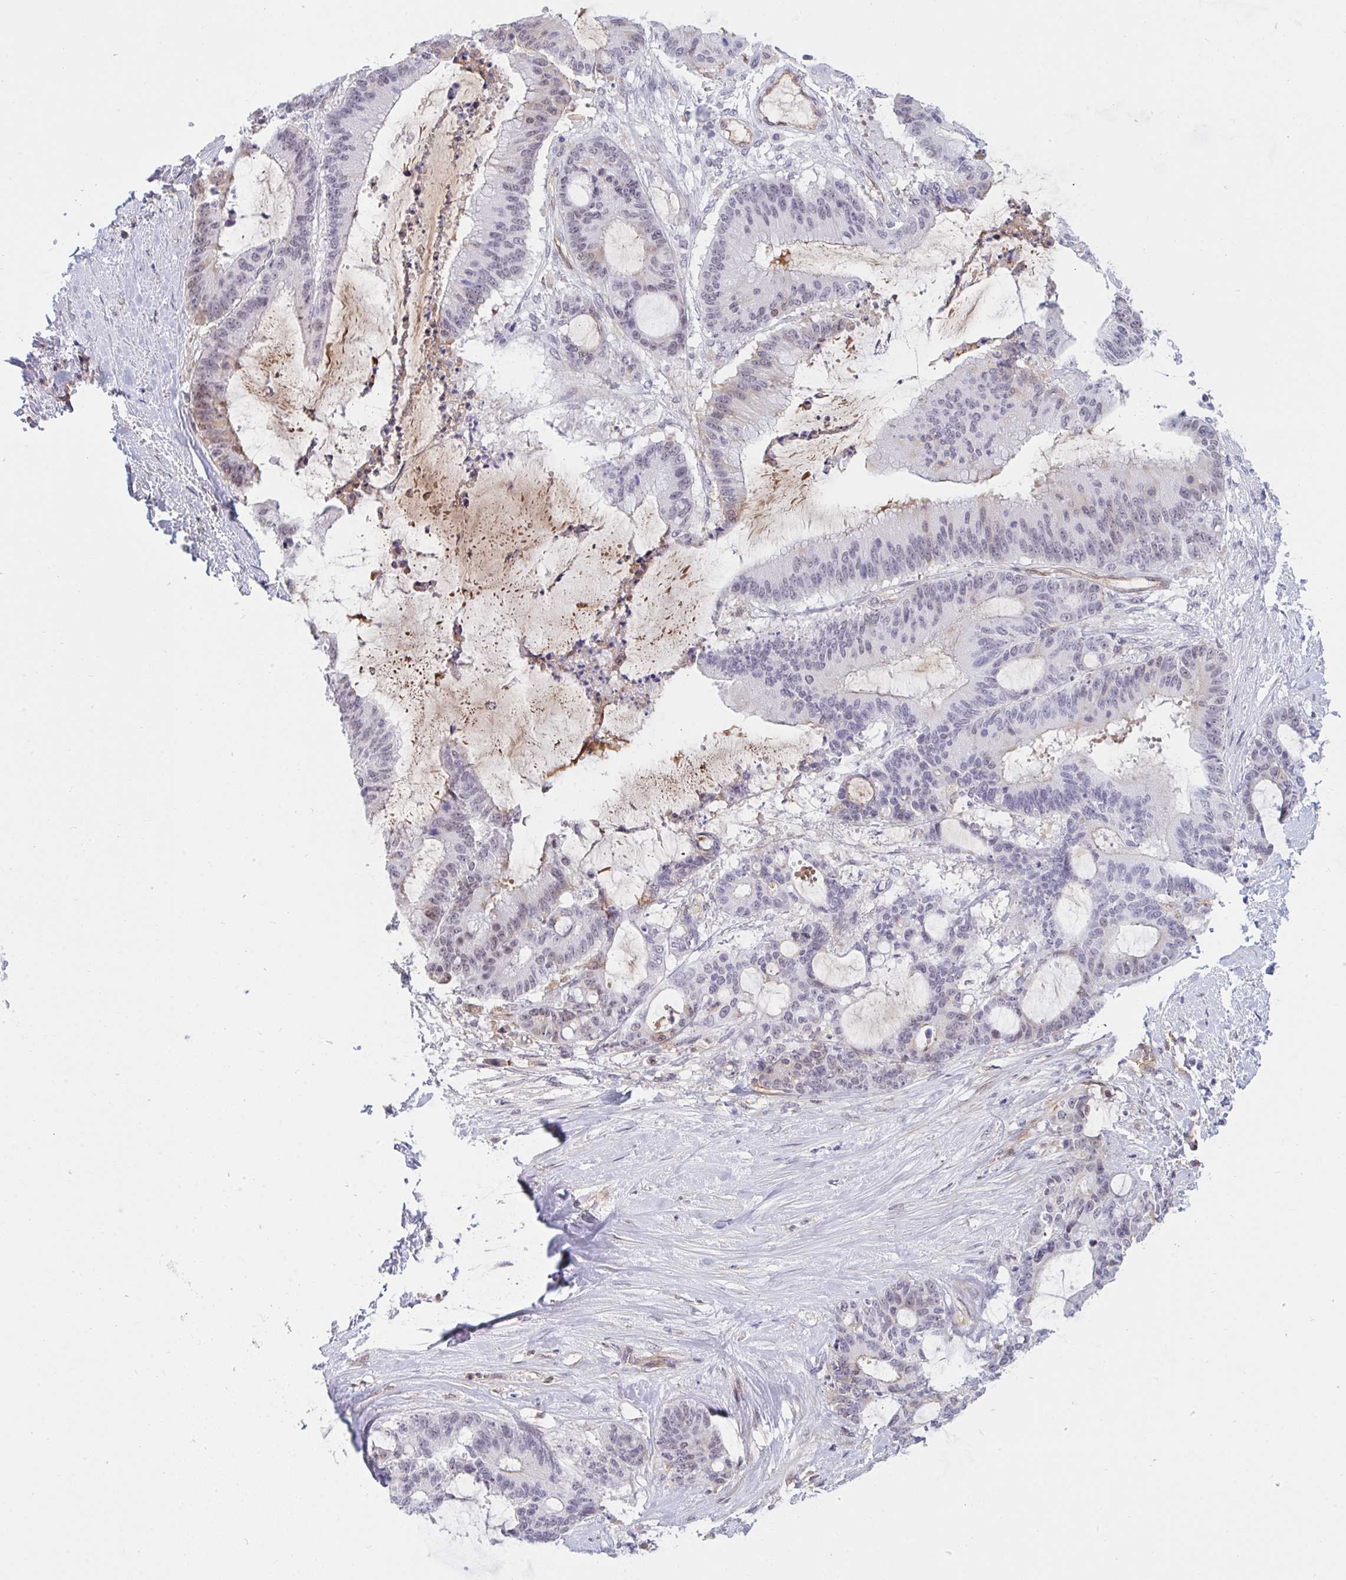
{"staining": {"intensity": "weak", "quantity": "<25%", "location": "nuclear"}, "tissue": "liver cancer", "cell_type": "Tumor cells", "image_type": "cancer", "snomed": [{"axis": "morphology", "description": "Normal tissue, NOS"}, {"axis": "morphology", "description": "Cholangiocarcinoma"}, {"axis": "topography", "description": "Liver"}, {"axis": "topography", "description": "Peripheral nerve tissue"}], "caption": "Tumor cells are negative for brown protein staining in liver cholangiocarcinoma.", "gene": "DSCAML1", "patient": {"sex": "female", "age": 73}}